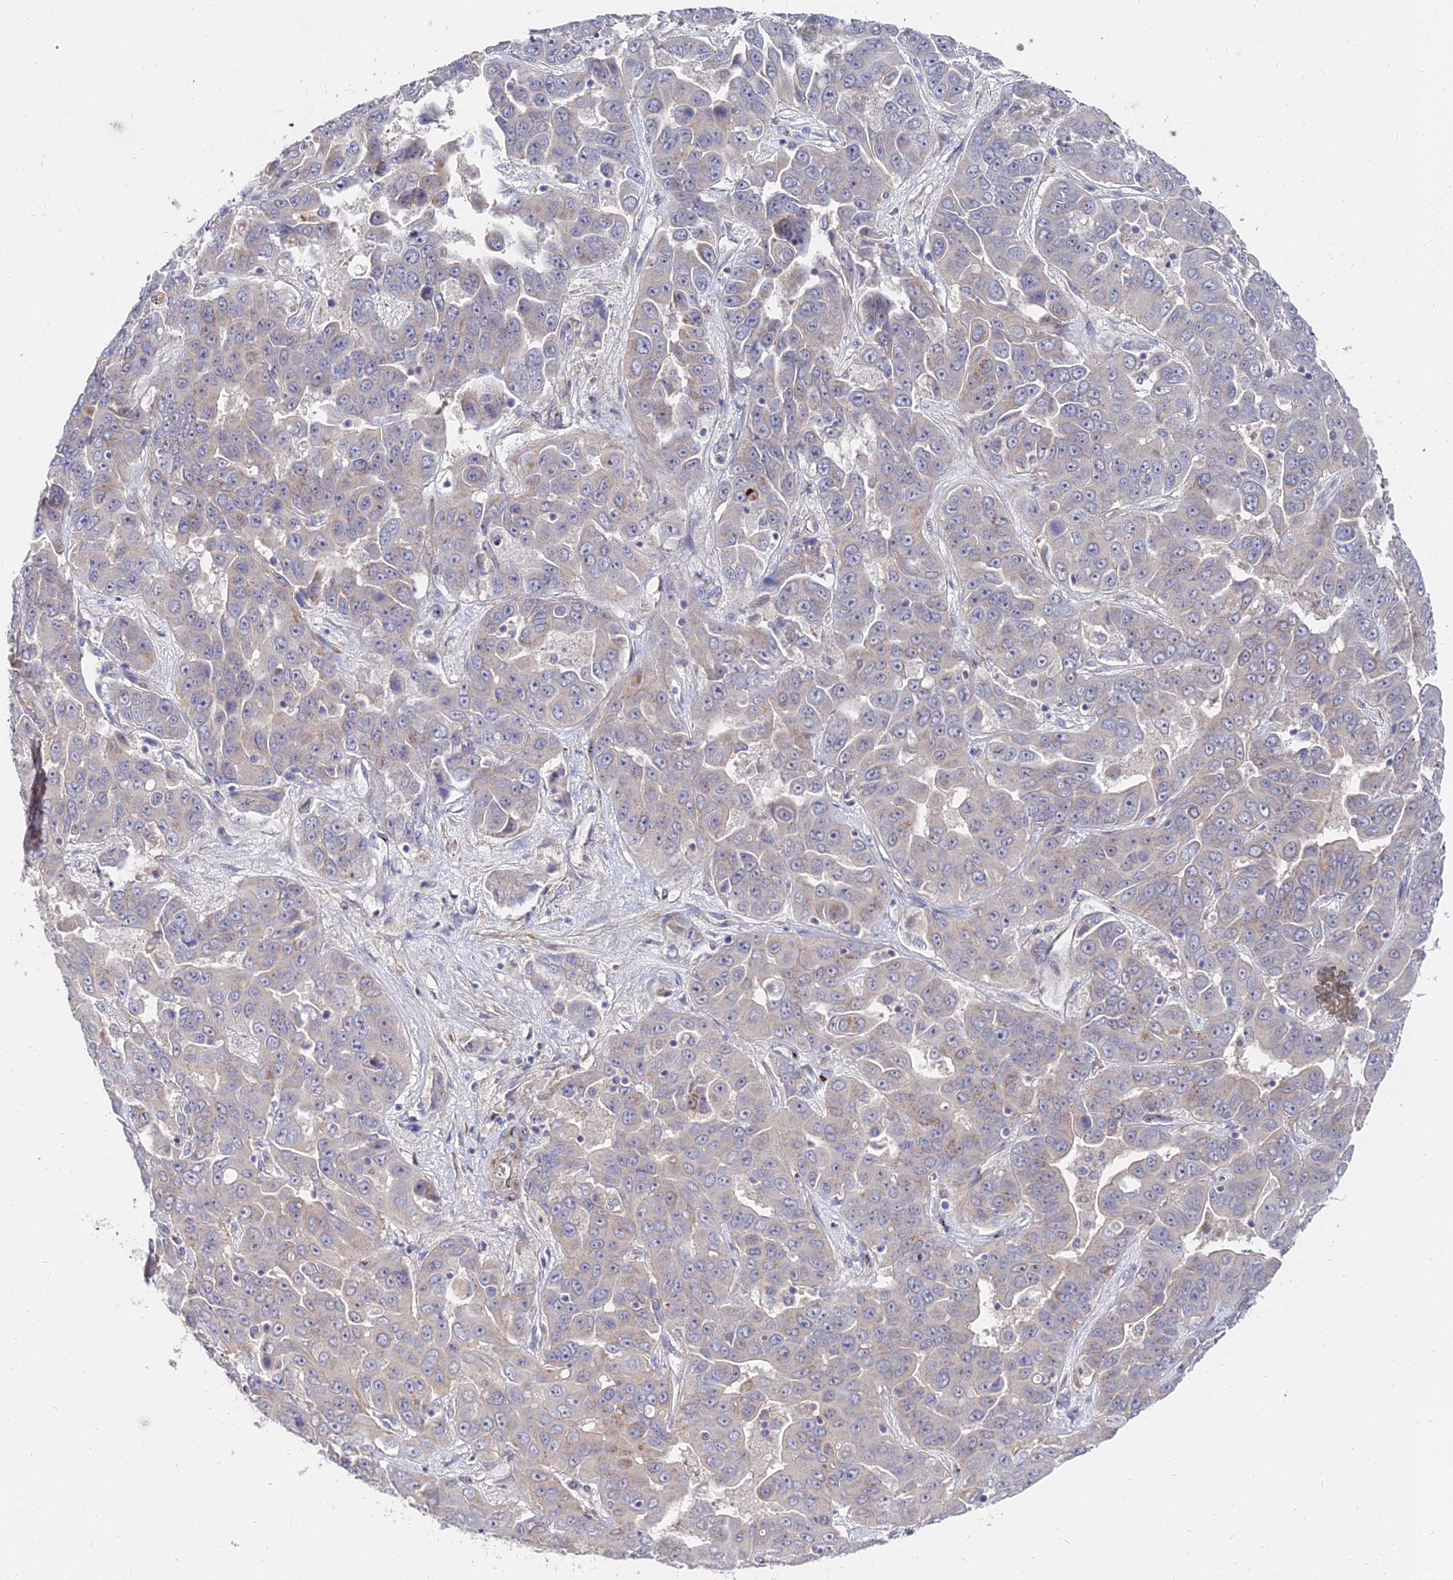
{"staining": {"intensity": "weak", "quantity": "<25%", "location": "cytoplasmic/membranous"}, "tissue": "liver cancer", "cell_type": "Tumor cells", "image_type": "cancer", "snomed": [{"axis": "morphology", "description": "Cholangiocarcinoma"}, {"axis": "topography", "description": "Liver"}], "caption": "Liver cancer (cholangiocarcinoma) was stained to show a protein in brown. There is no significant staining in tumor cells.", "gene": "BORCS8", "patient": {"sex": "female", "age": 52}}